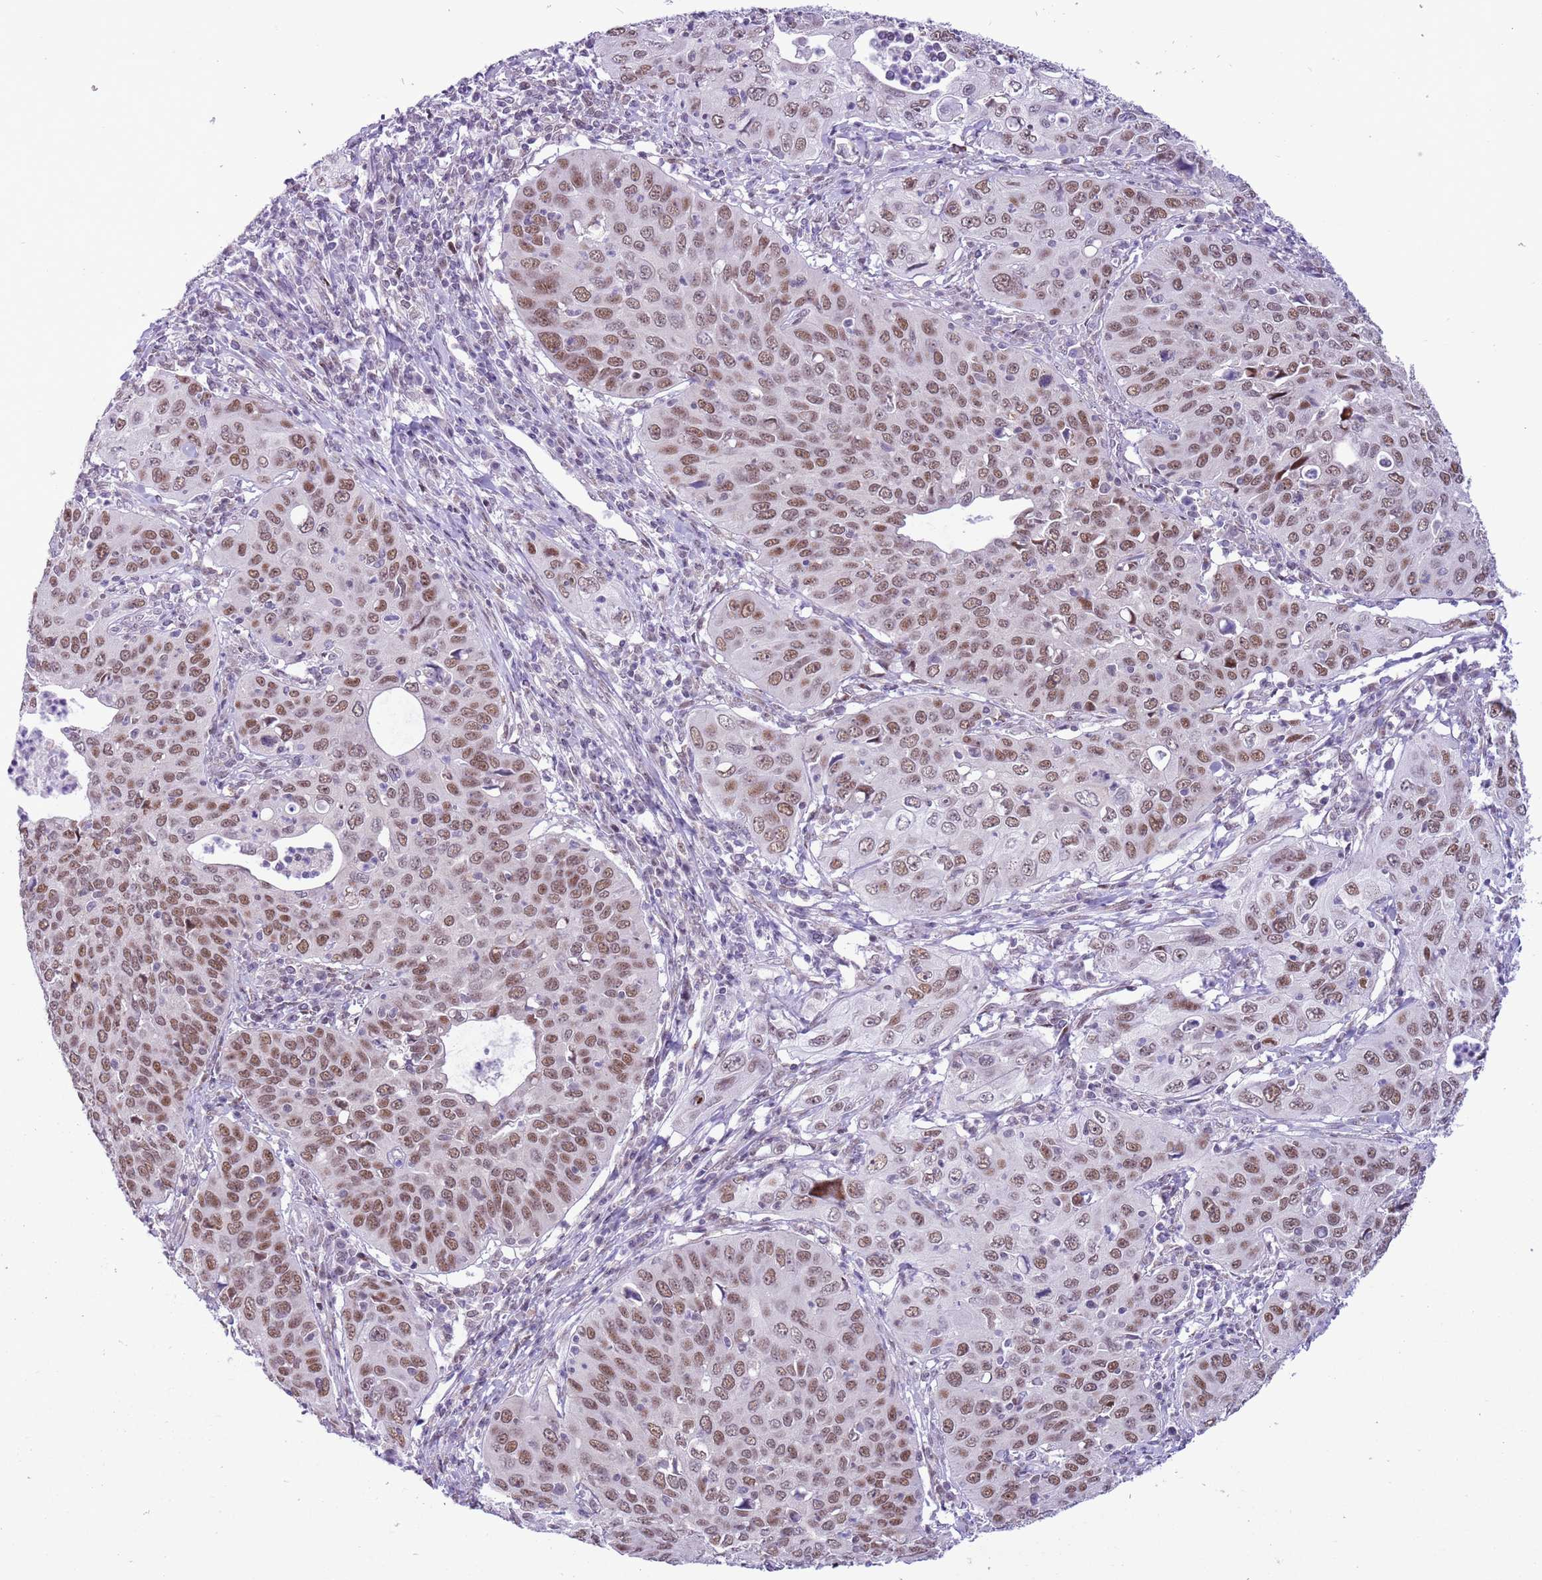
{"staining": {"intensity": "moderate", "quantity": ">75%", "location": "nuclear"}, "tissue": "cervical cancer", "cell_type": "Tumor cells", "image_type": "cancer", "snomed": [{"axis": "morphology", "description": "Squamous cell carcinoma, NOS"}, {"axis": "topography", "description": "Cervix"}], "caption": "High-power microscopy captured an immunohistochemistry micrograph of cervical squamous cell carcinoma, revealing moderate nuclear staining in approximately >75% of tumor cells. The staining was performed using DAB to visualize the protein expression in brown, while the nuclei were stained in blue with hematoxylin (Magnification: 20x).", "gene": "ZNF576", "patient": {"sex": "female", "age": 36}}